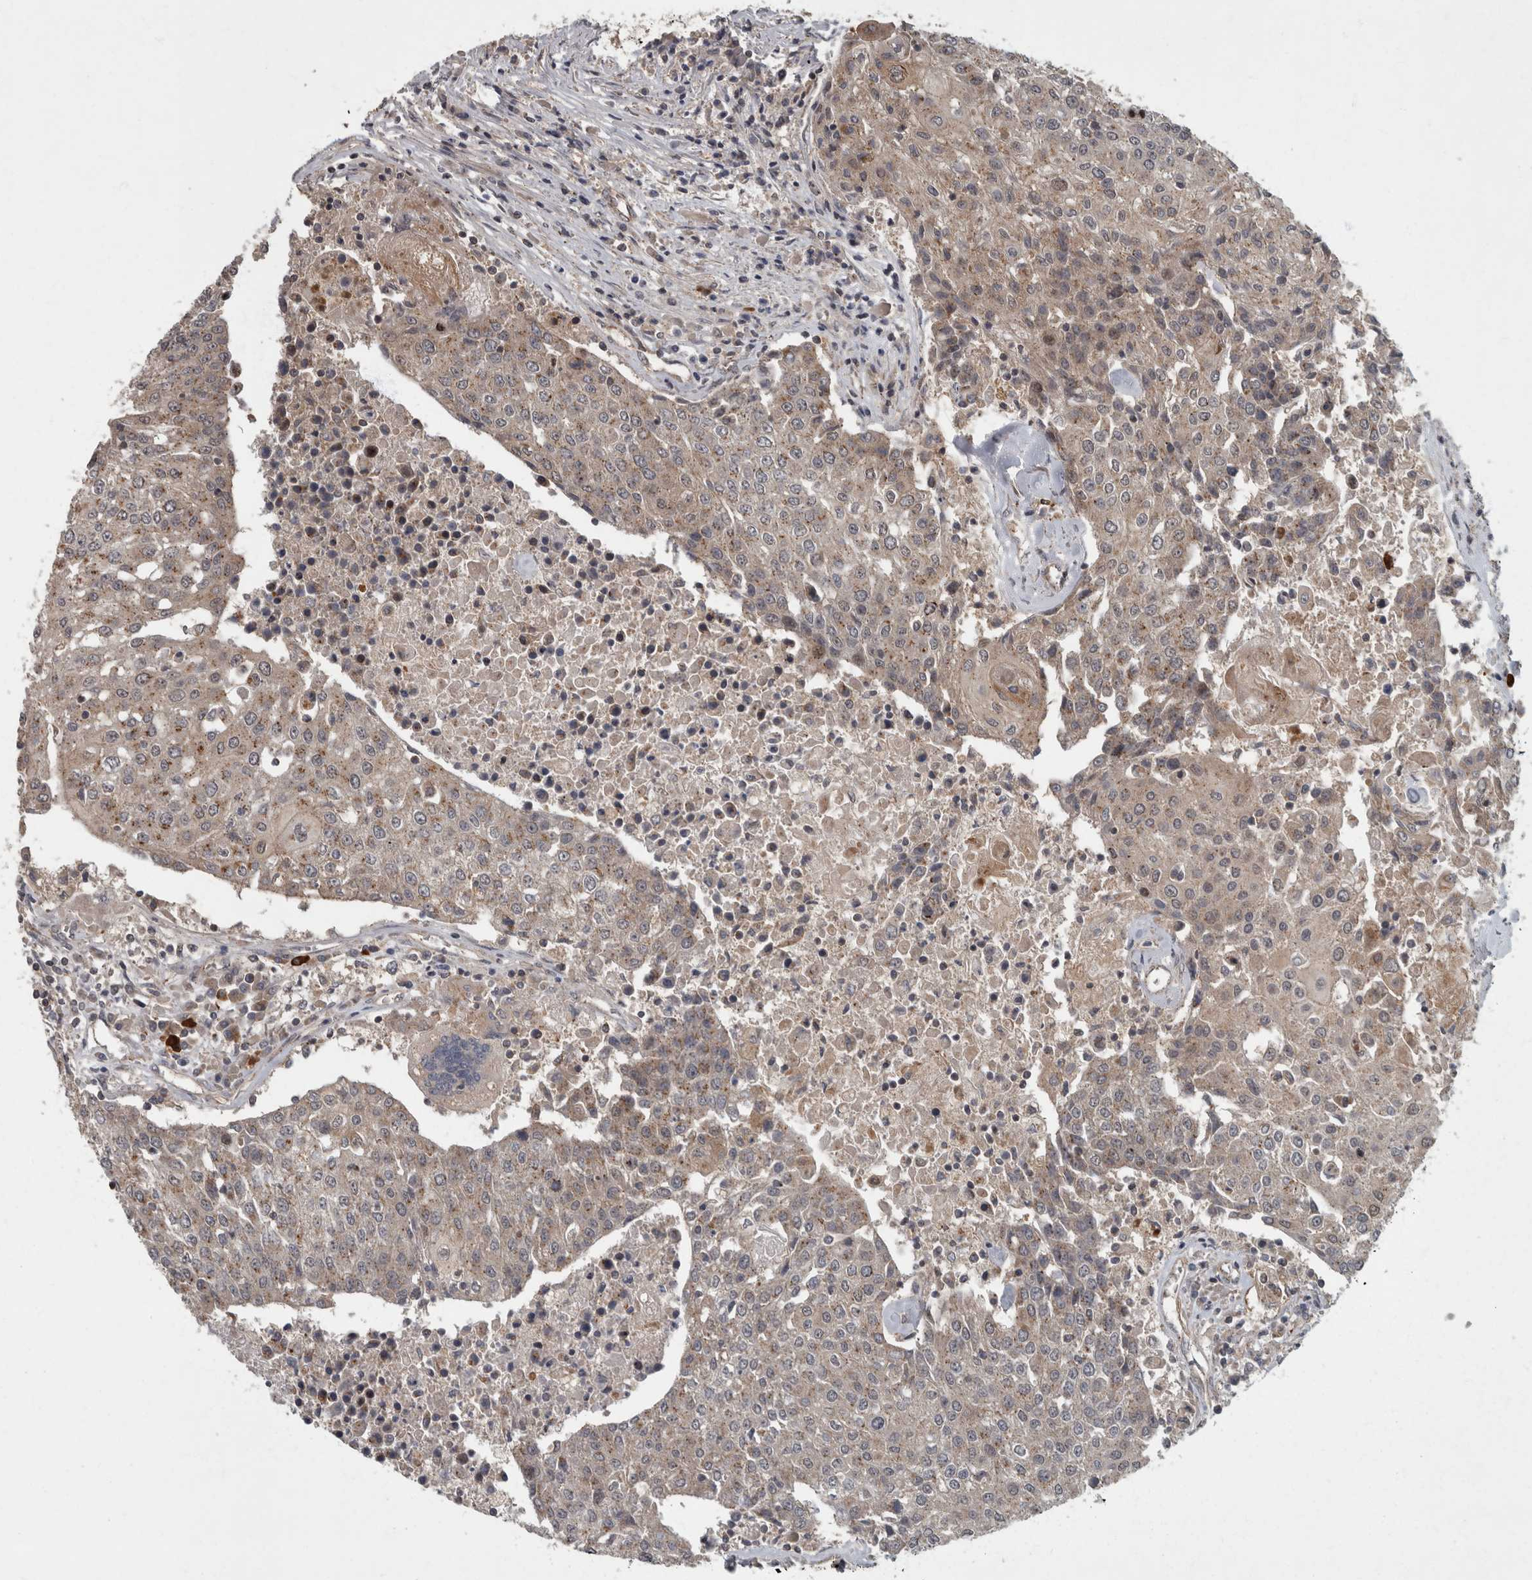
{"staining": {"intensity": "weak", "quantity": ">75%", "location": "cytoplasmic/membranous"}, "tissue": "urothelial cancer", "cell_type": "Tumor cells", "image_type": "cancer", "snomed": [{"axis": "morphology", "description": "Urothelial carcinoma, High grade"}, {"axis": "topography", "description": "Urinary bladder"}], "caption": "A histopathology image showing weak cytoplasmic/membranous expression in approximately >75% of tumor cells in urothelial cancer, as visualized by brown immunohistochemical staining.", "gene": "VEGFD", "patient": {"sex": "female", "age": 85}}